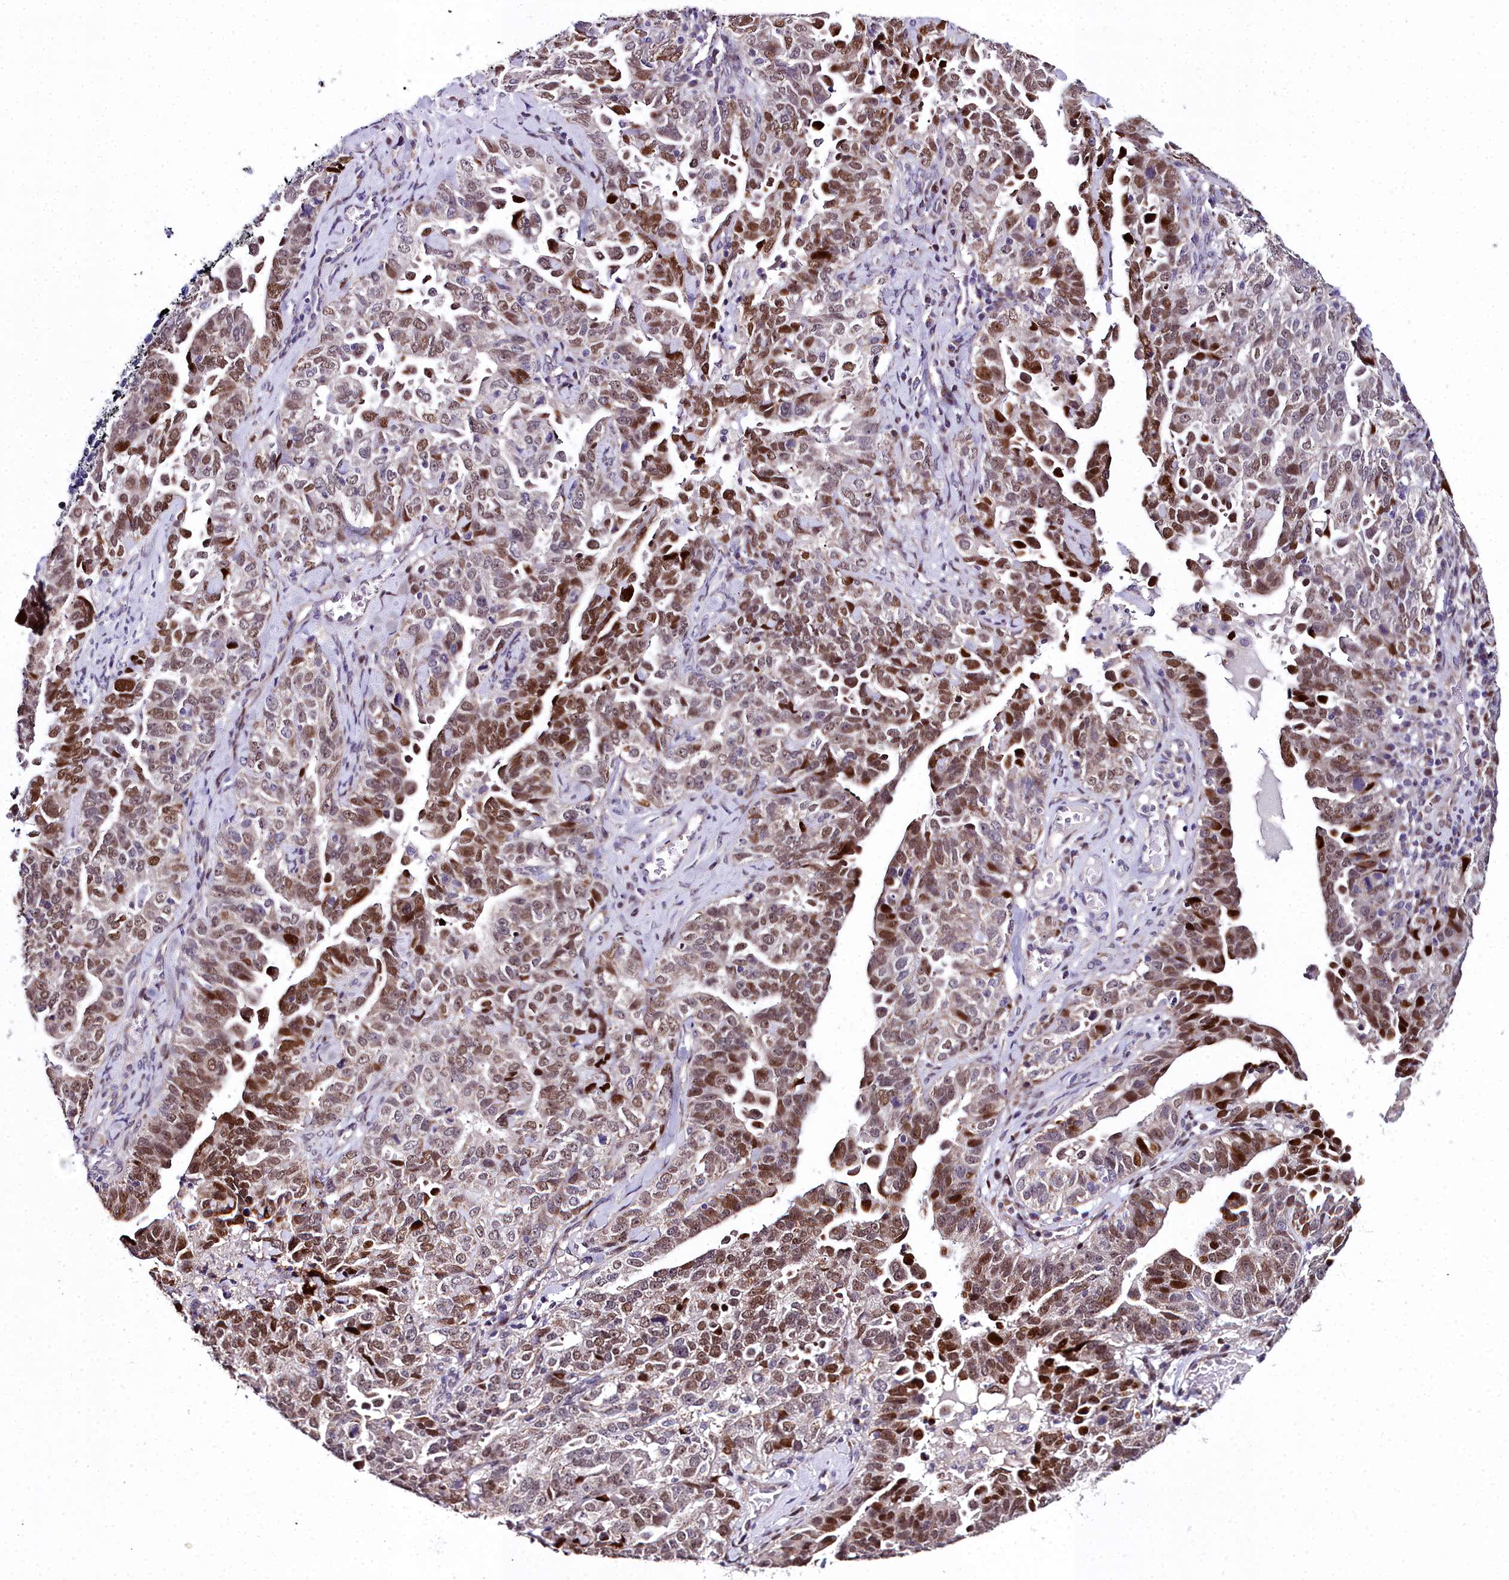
{"staining": {"intensity": "moderate", "quantity": ">75%", "location": "nuclear"}, "tissue": "ovarian cancer", "cell_type": "Tumor cells", "image_type": "cancer", "snomed": [{"axis": "morphology", "description": "Carcinoma, endometroid"}, {"axis": "topography", "description": "Ovary"}], "caption": "The image exhibits a brown stain indicating the presence of a protein in the nuclear of tumor cells in endometroid carcinoma (ovarian). Nuclei are stained in blue.", "gene": "AP1M1", "patient": {"sex": "female", "age": 62}}